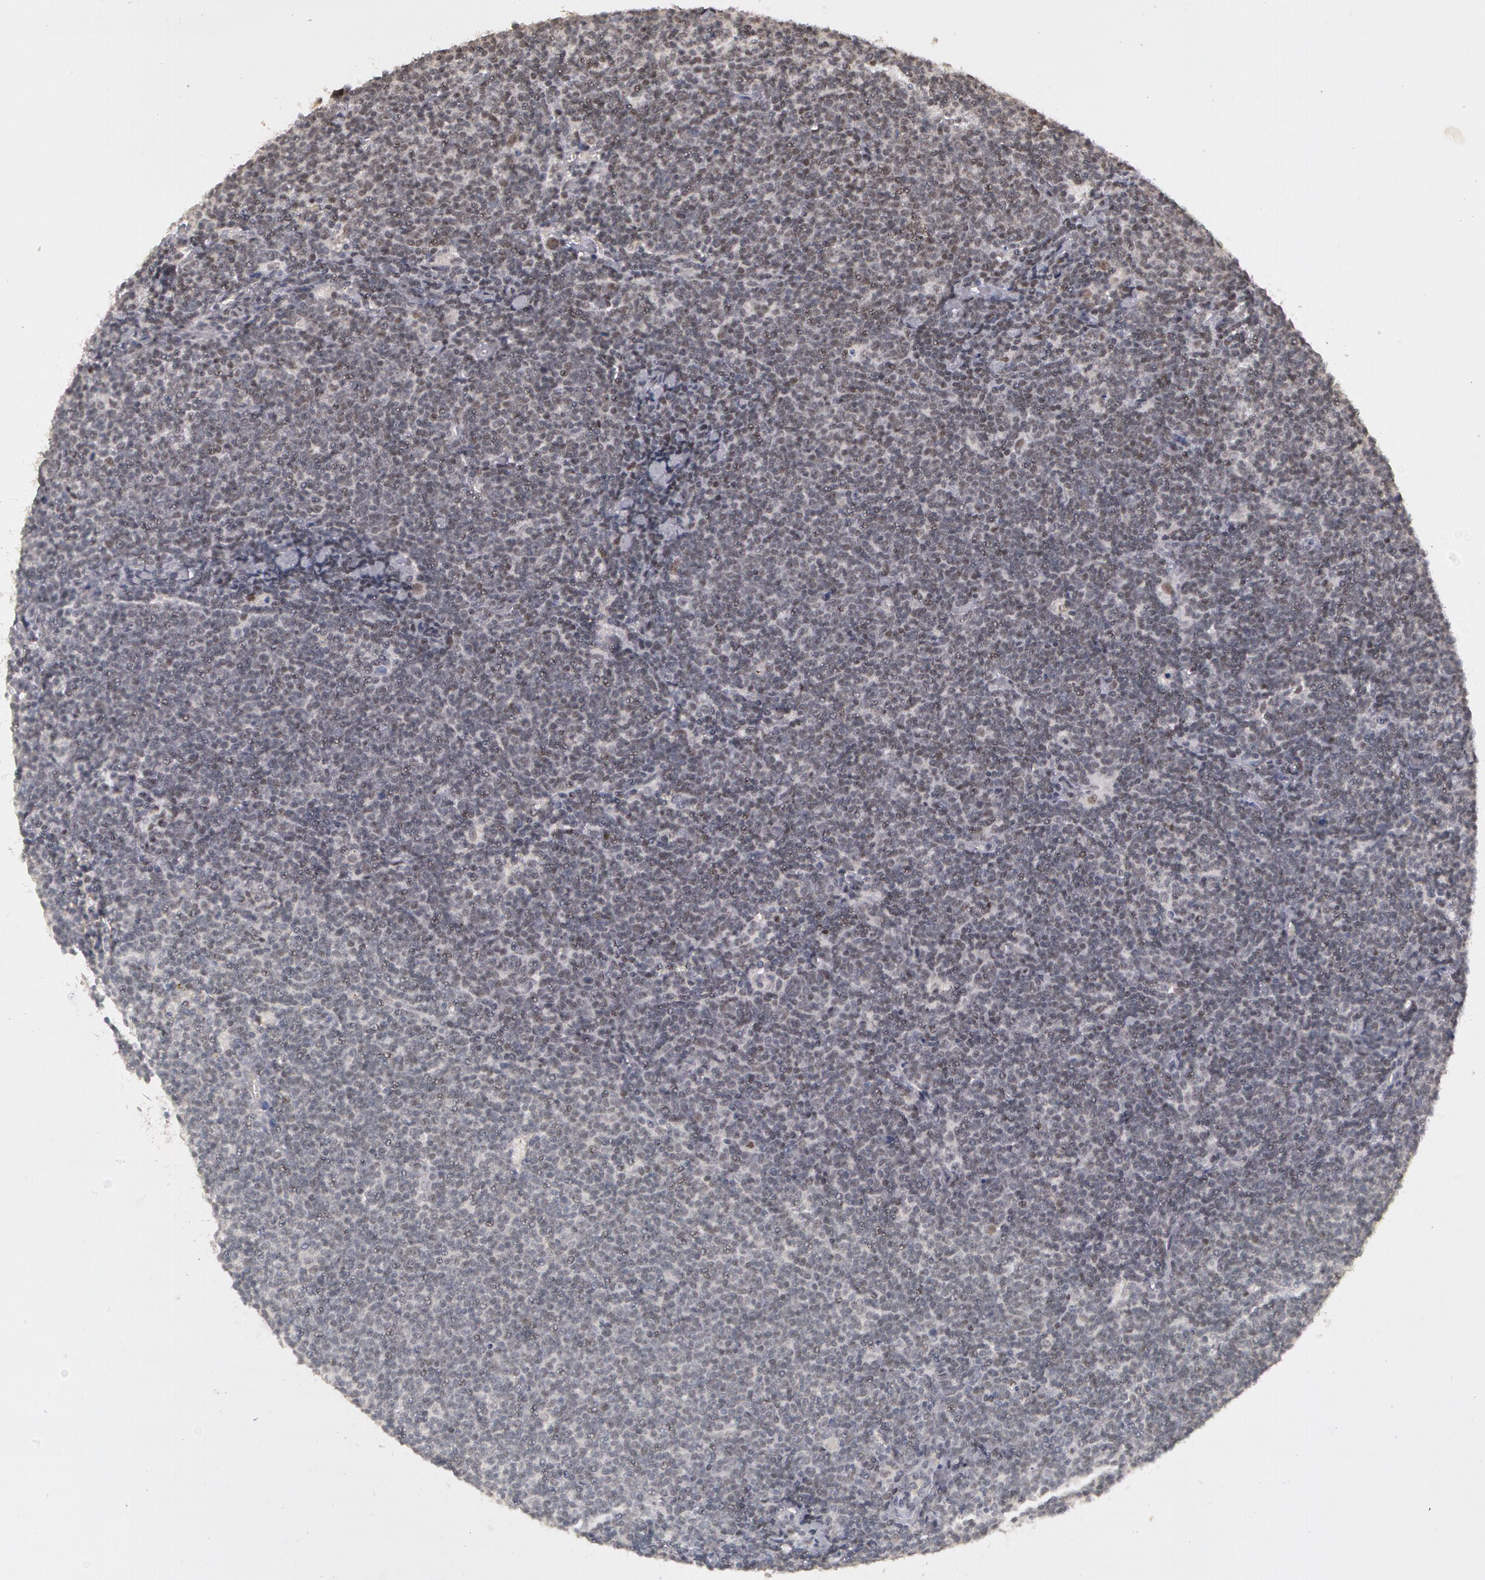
{"staining": {"intensity": "negative", "quantity": "none", "location": "none"}, "tissue": "lymphoma", "cell_type": "Tumor cells", "image_type": "cancer", "snomed": [{"axis": "morphology", "description": "Malignant lymphoma, non-Hodgkin's type, Low grade"}, {"axis": "topography", "description": "Lymph node"}], "caption": "This is an immunohistochemistry (IHC) micrograph of malignant lymphoma, non-Hodgkin's type (low-grade). There is no expression in tumor cells.", "gene": "PRICKLE1", "patient": {"sex": "male", "age": 65}}